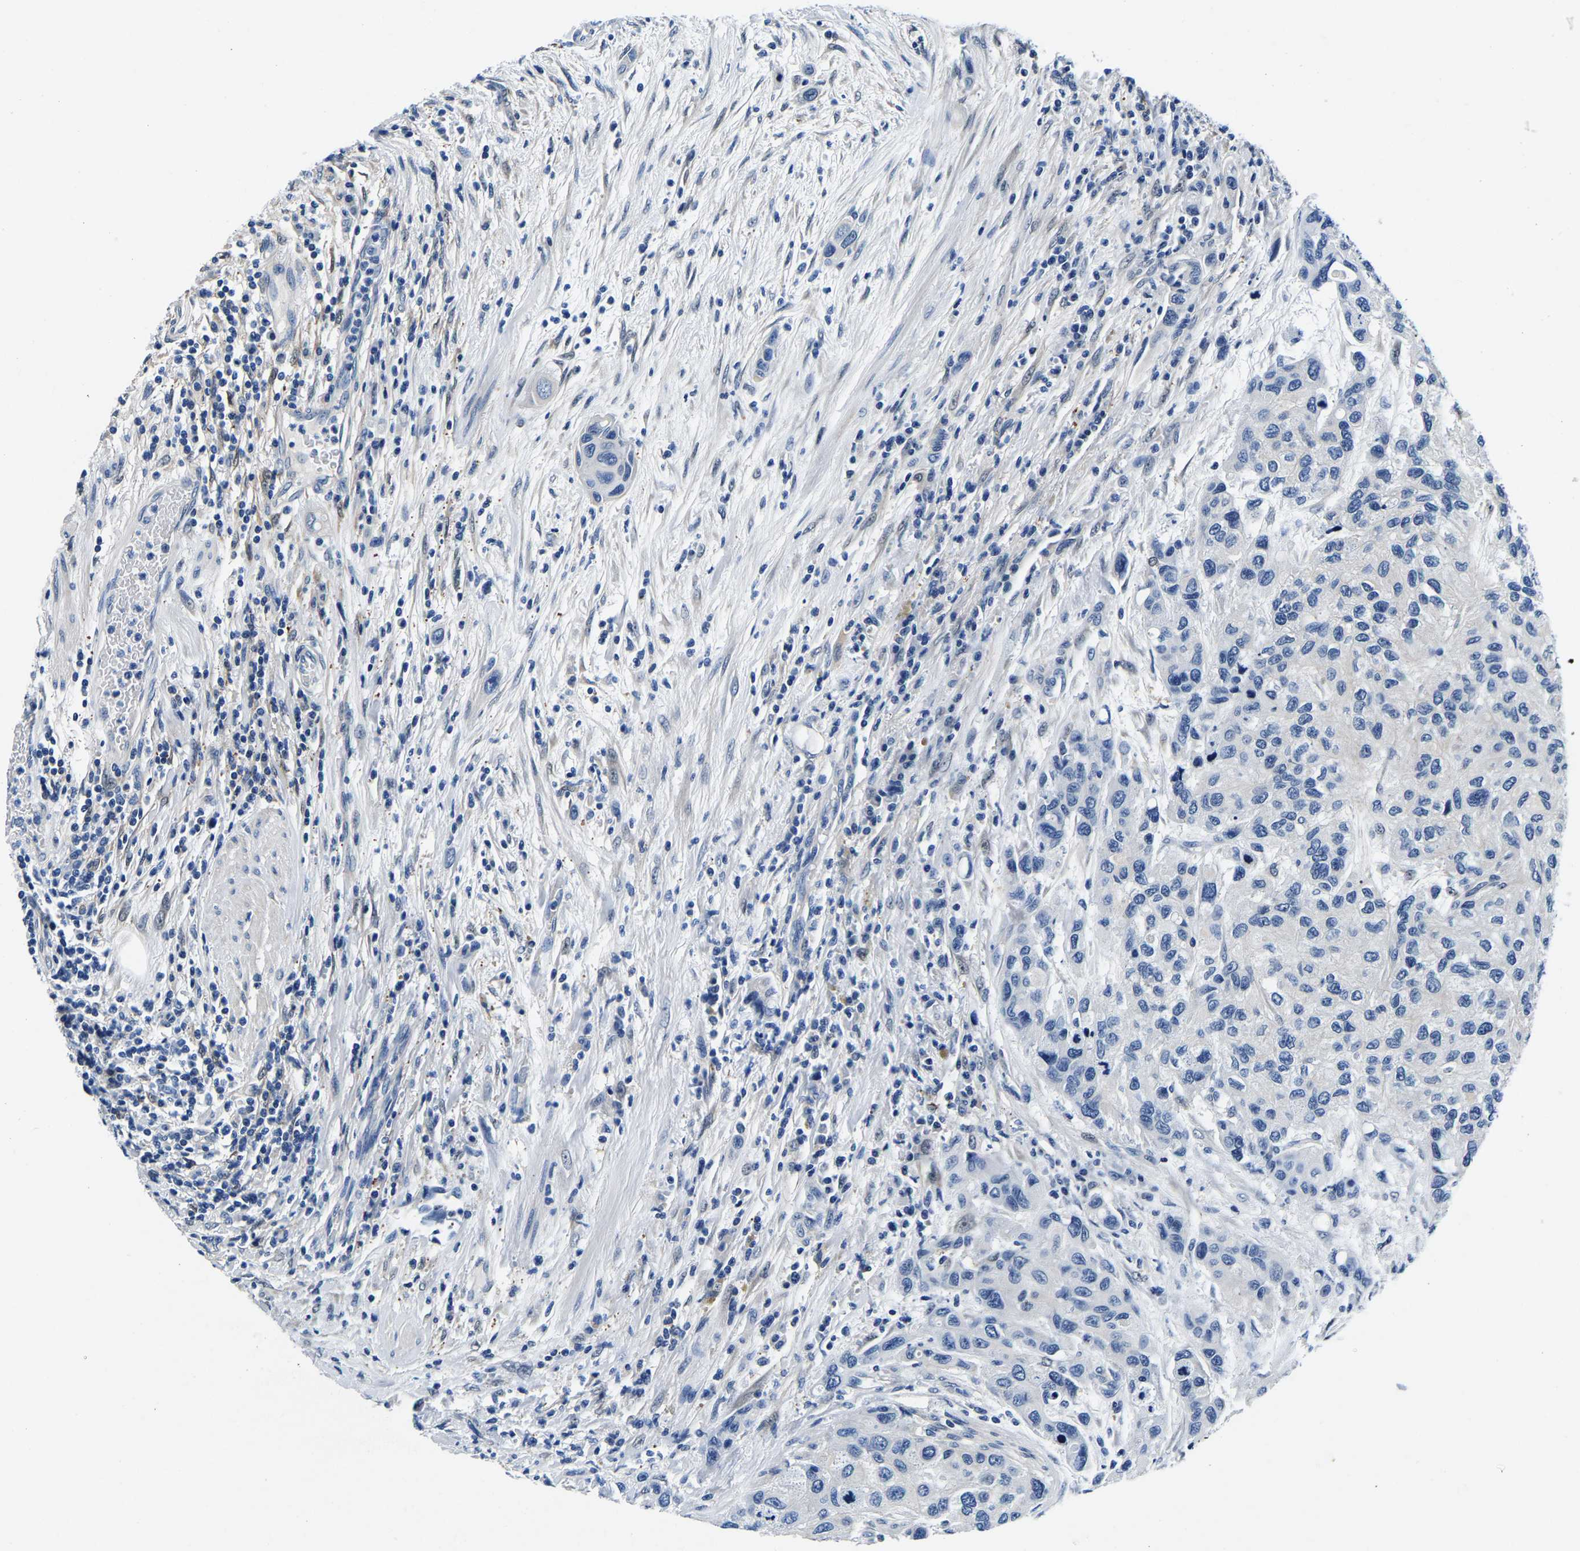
{"staining": {"intensity": "negative", "quantity": "none", "location": "none"}, "tissue": "urothelial cancer", "cell_type": "Tumor cells", "image_type": "cancer", "snomed": [{"axis": "morphology", "description": "Urothelial carcinoma, High grade"}, {"axis": "topography", "description": "Urinary bladder"}], "caption": "A high-resolution image shows immunohistochemistry staining of high-grade urothelial carcinoma, which demonstrates no significant positivity in tumor cells.", "gene": "ACO1", "patient": {"sex": "female", "age": 56}}